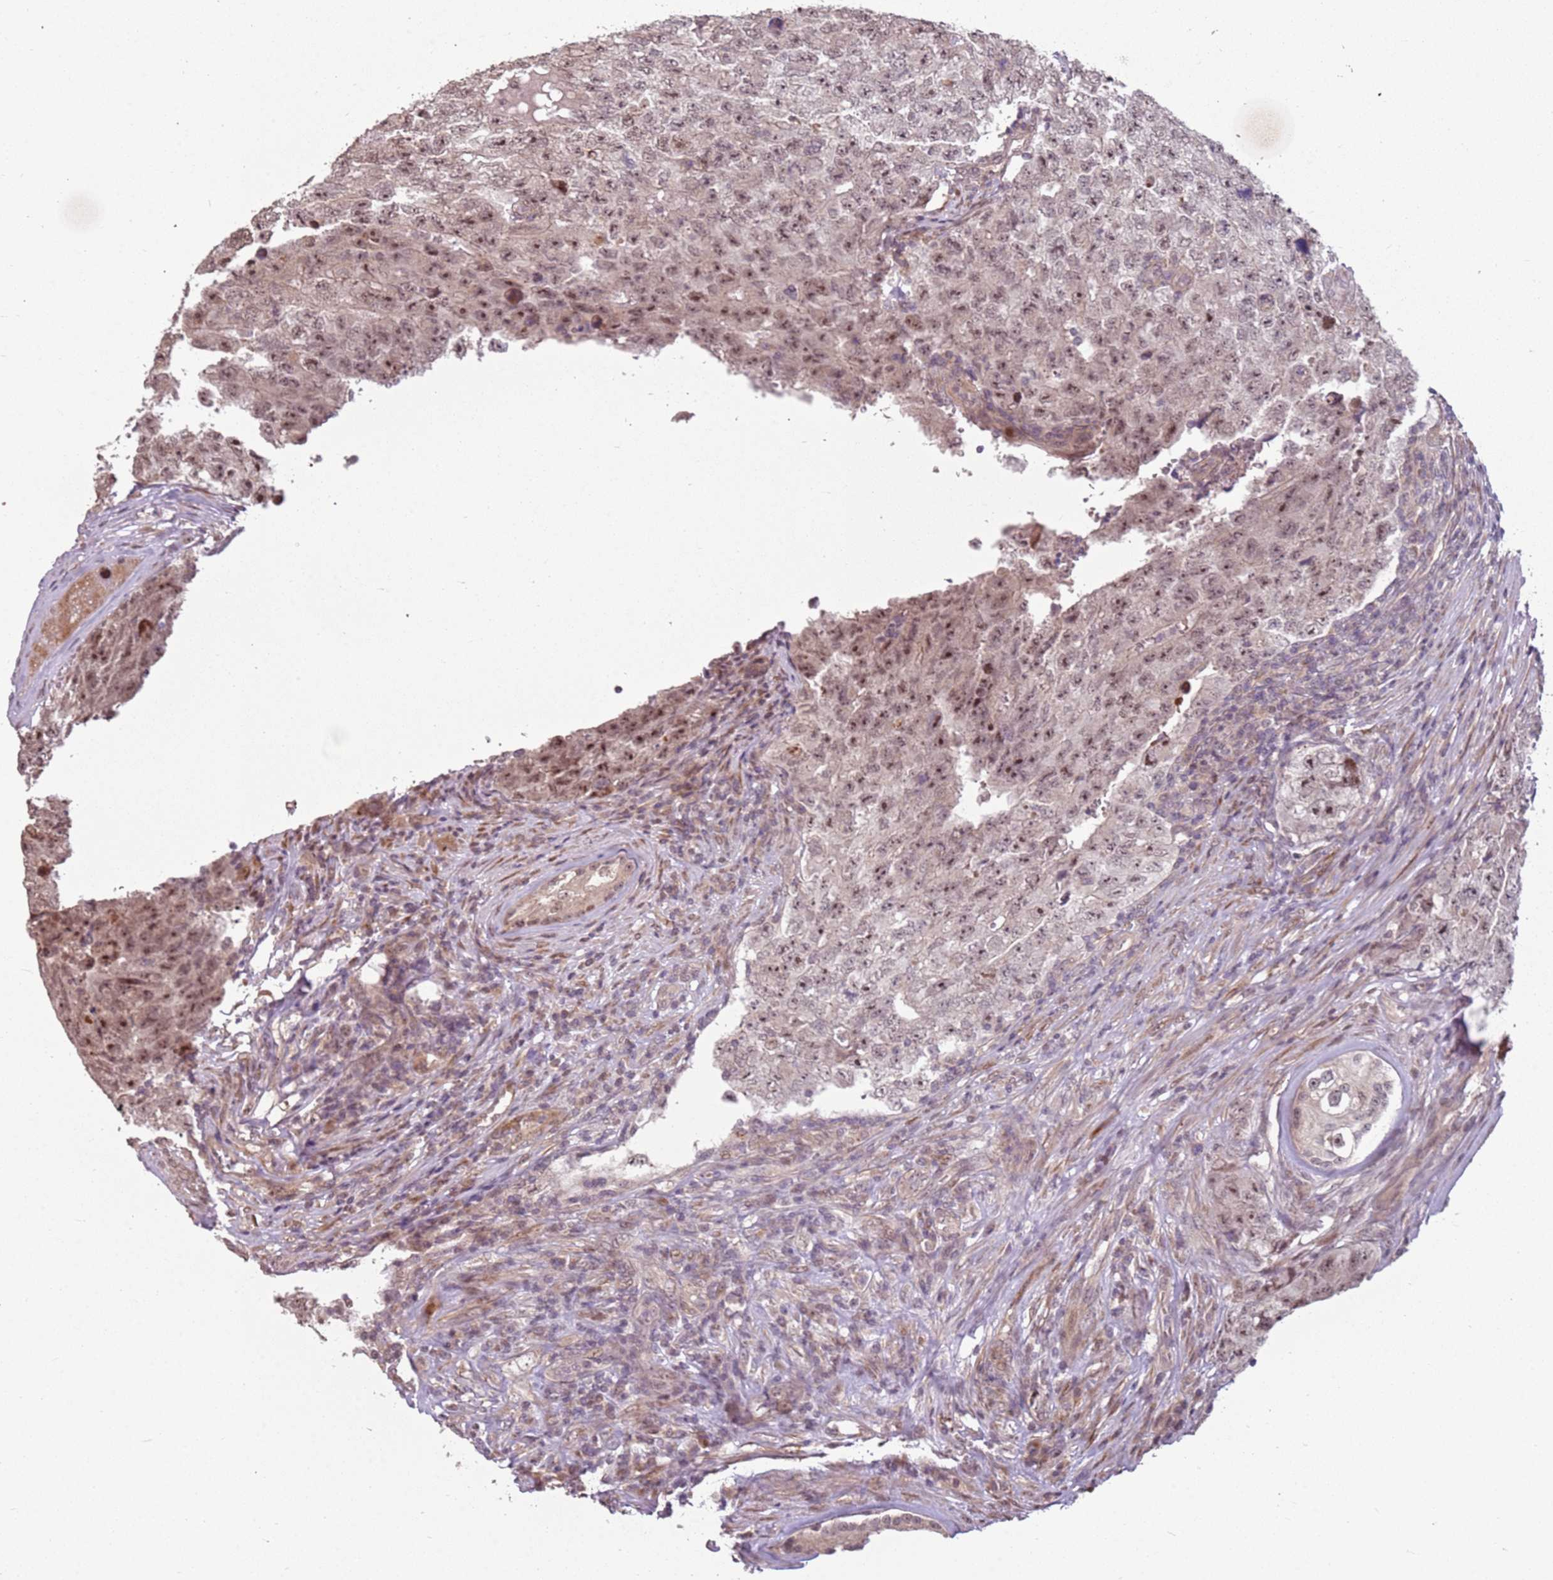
{"staining": {"intensity": "moderate", "quantity": ">75%", "location": "nuclear"}, "tissue": "testis cancer", "cell_type": "Tumor cells", "image_type": "cancer", "snomed": [{"axis": "morphology", "description": "Carcinoma, Embryonal, NOS"}, {"axis": "topography", "description": "Testis"}], "caption": "DAB (3,3'-diaminobenzidine) immunohistochemical staining of human testis cancer displays moderate nuclear protein staining in about >75% of tumor cells.", "gene": "CHURC1", "patient": {"sex": "male", "age": 17}}